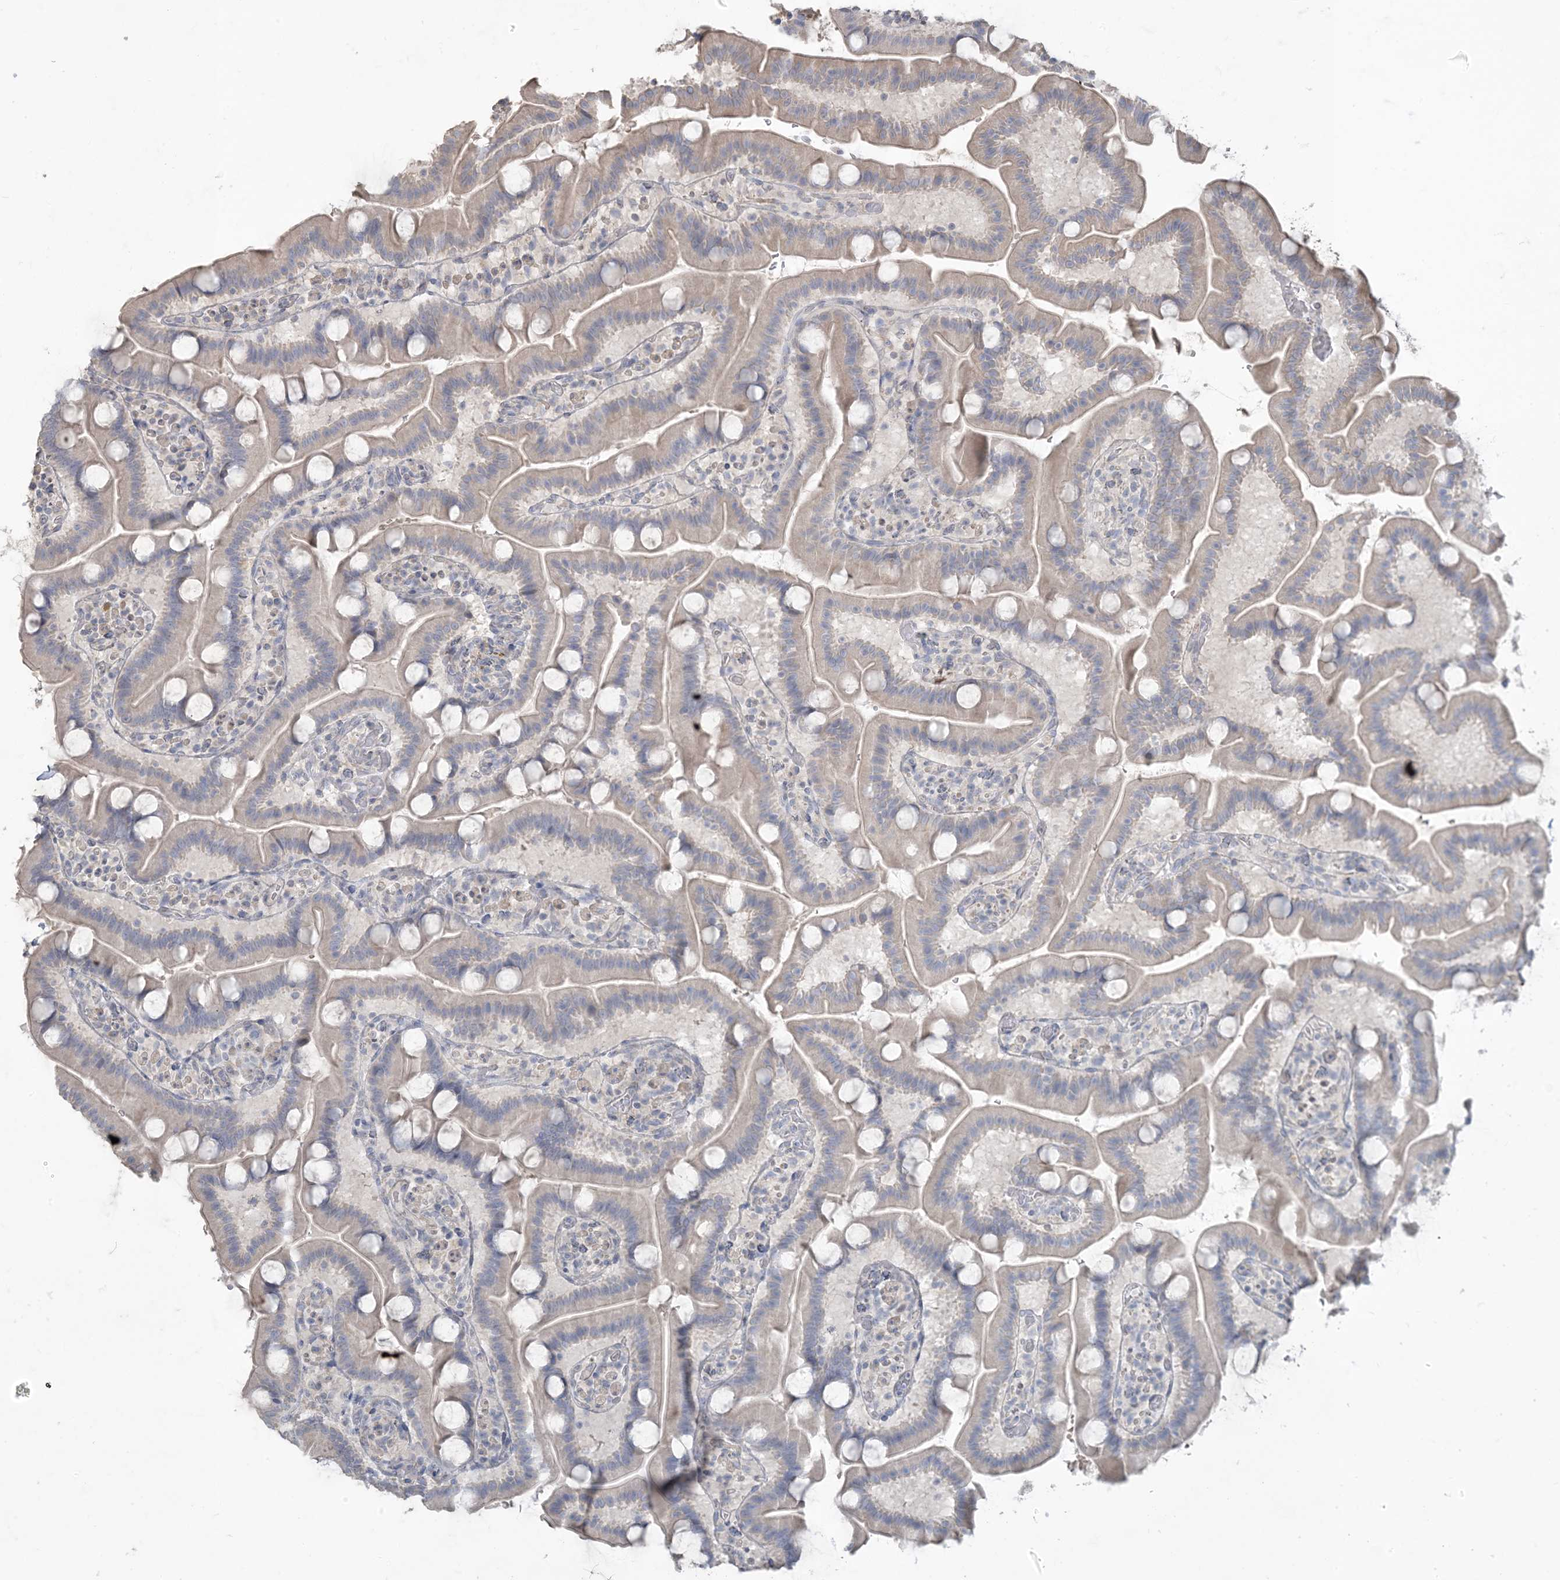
{"staining": {"intensity": "weak", "quantity": "<25%", "location": "cytoplasmic/membranous"}, "tissue": "duodenum", "cell_type": "Glandular cells", "image_type": "normal", "snomed": [{"axis": "morphology", "description": "Normal tissue, NOS"}, {"axis": "topography", "description": "Duodenum"}], "caption": "Immunohistochemistry (IHC) of unremarkable duodenum exhibits no expression in glandular cells.", "gene": "NPHS2", "patient": {"sex": "male", "age": 55}}